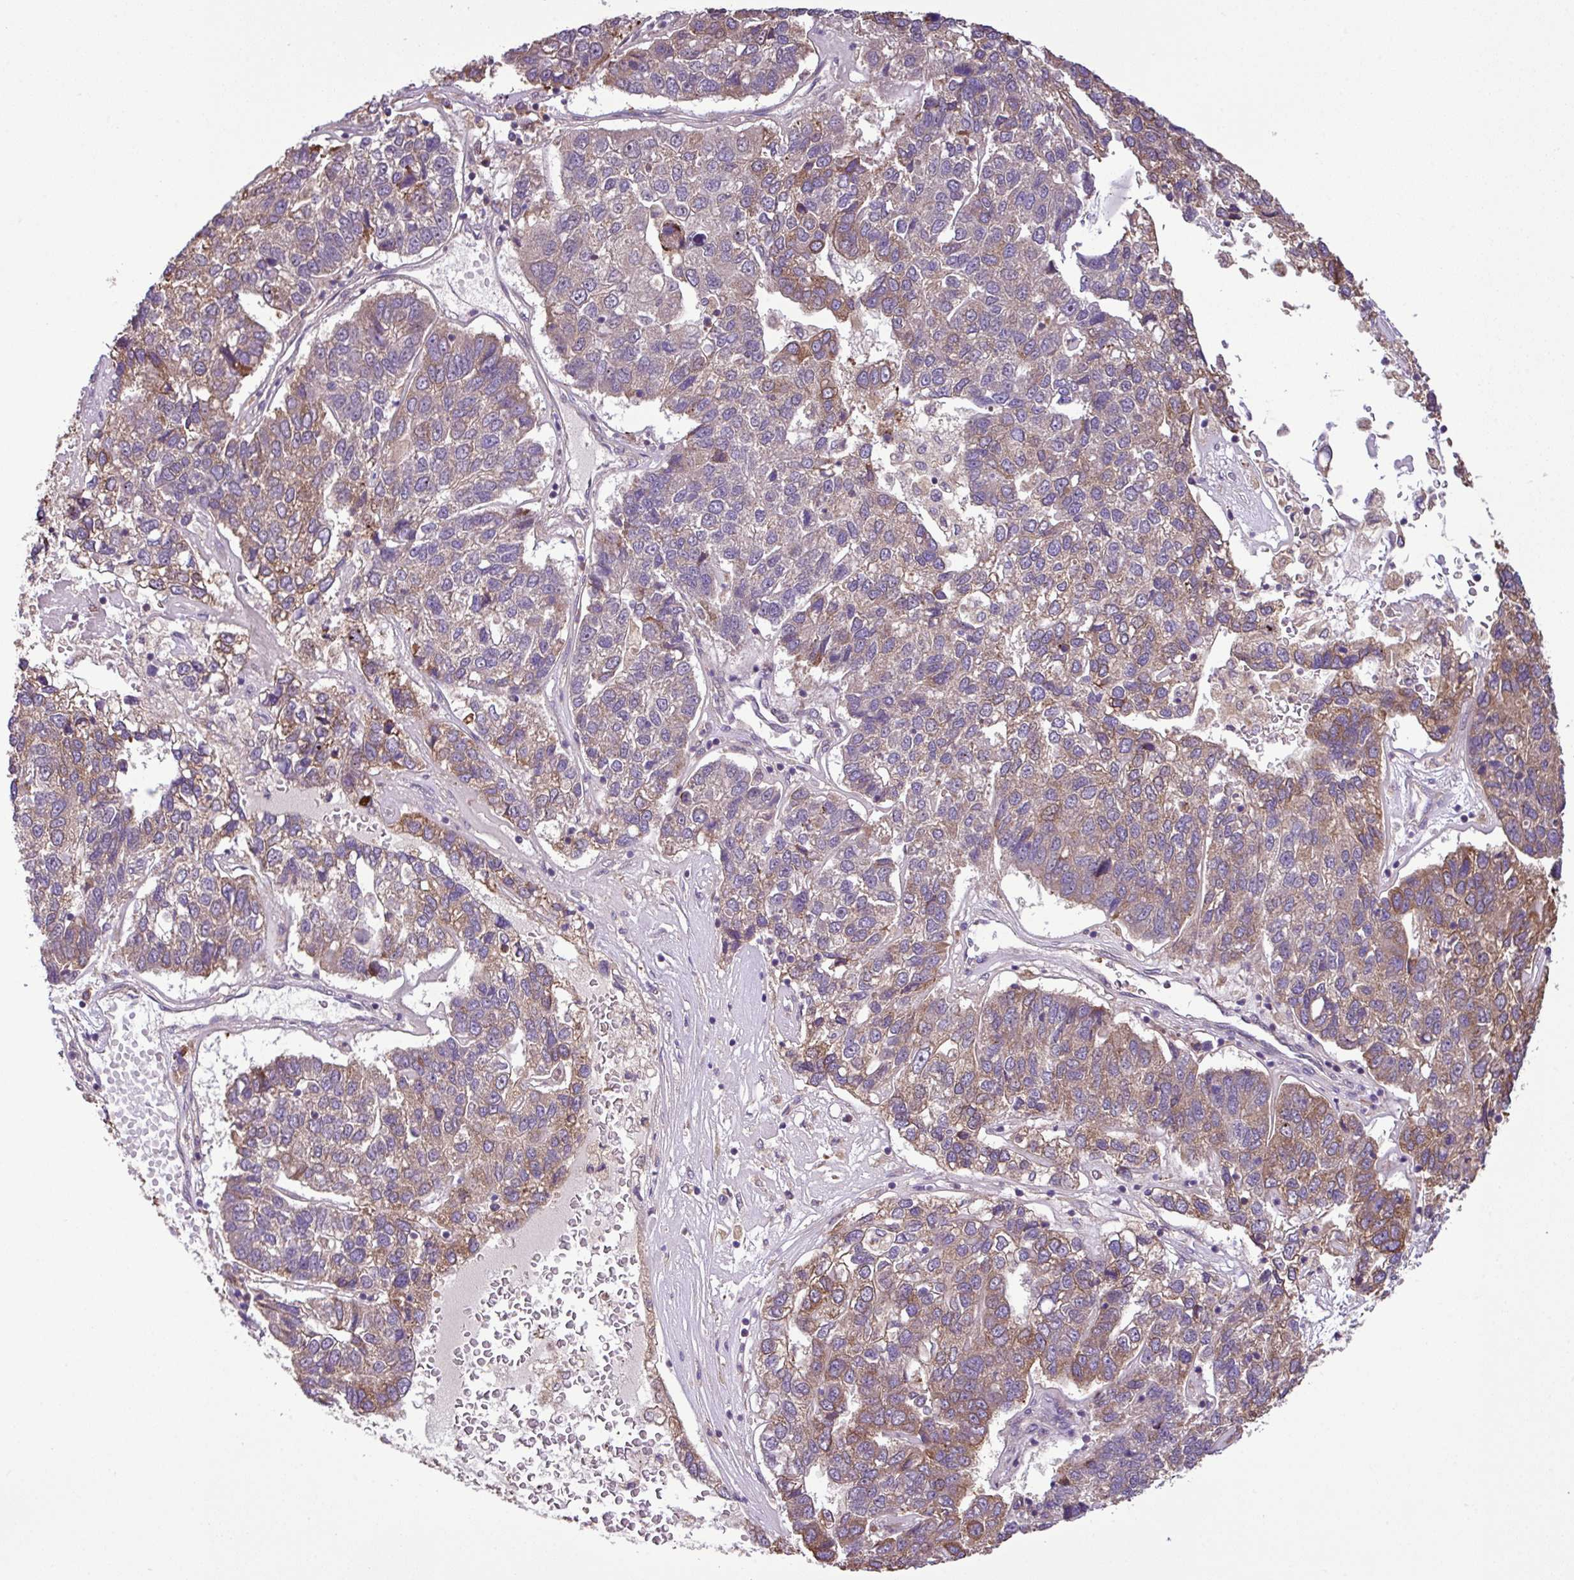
{"staining": {"intensity": "weak", "quantity": "25%-75%", "location": "cytoplasmic/membranous"}, "tissue": "pancreatic cancer", "cell_type": "Tumor cells", "image_type": "cancer", "snomed": [{"axis": "morphology", "description": "Adenocarcinoma, NOS"}, {"axis": "topography", "description": "Pancreas"}], "caption": "Brown immunohistochemical staining in human adenocarcinoma (pancreatic) displays weak cytoplasmic/membranous staining in approximately 25%-75% of tumor cells. The protein of interest is stained brown, and the nuclei are stained in blue (DAB (3,3'-diaminobenzidine) IHC with brightfield microscopy, high magnification).", "gene": "DLGAP4", "patient": {"sex": "female", "age": 61}}